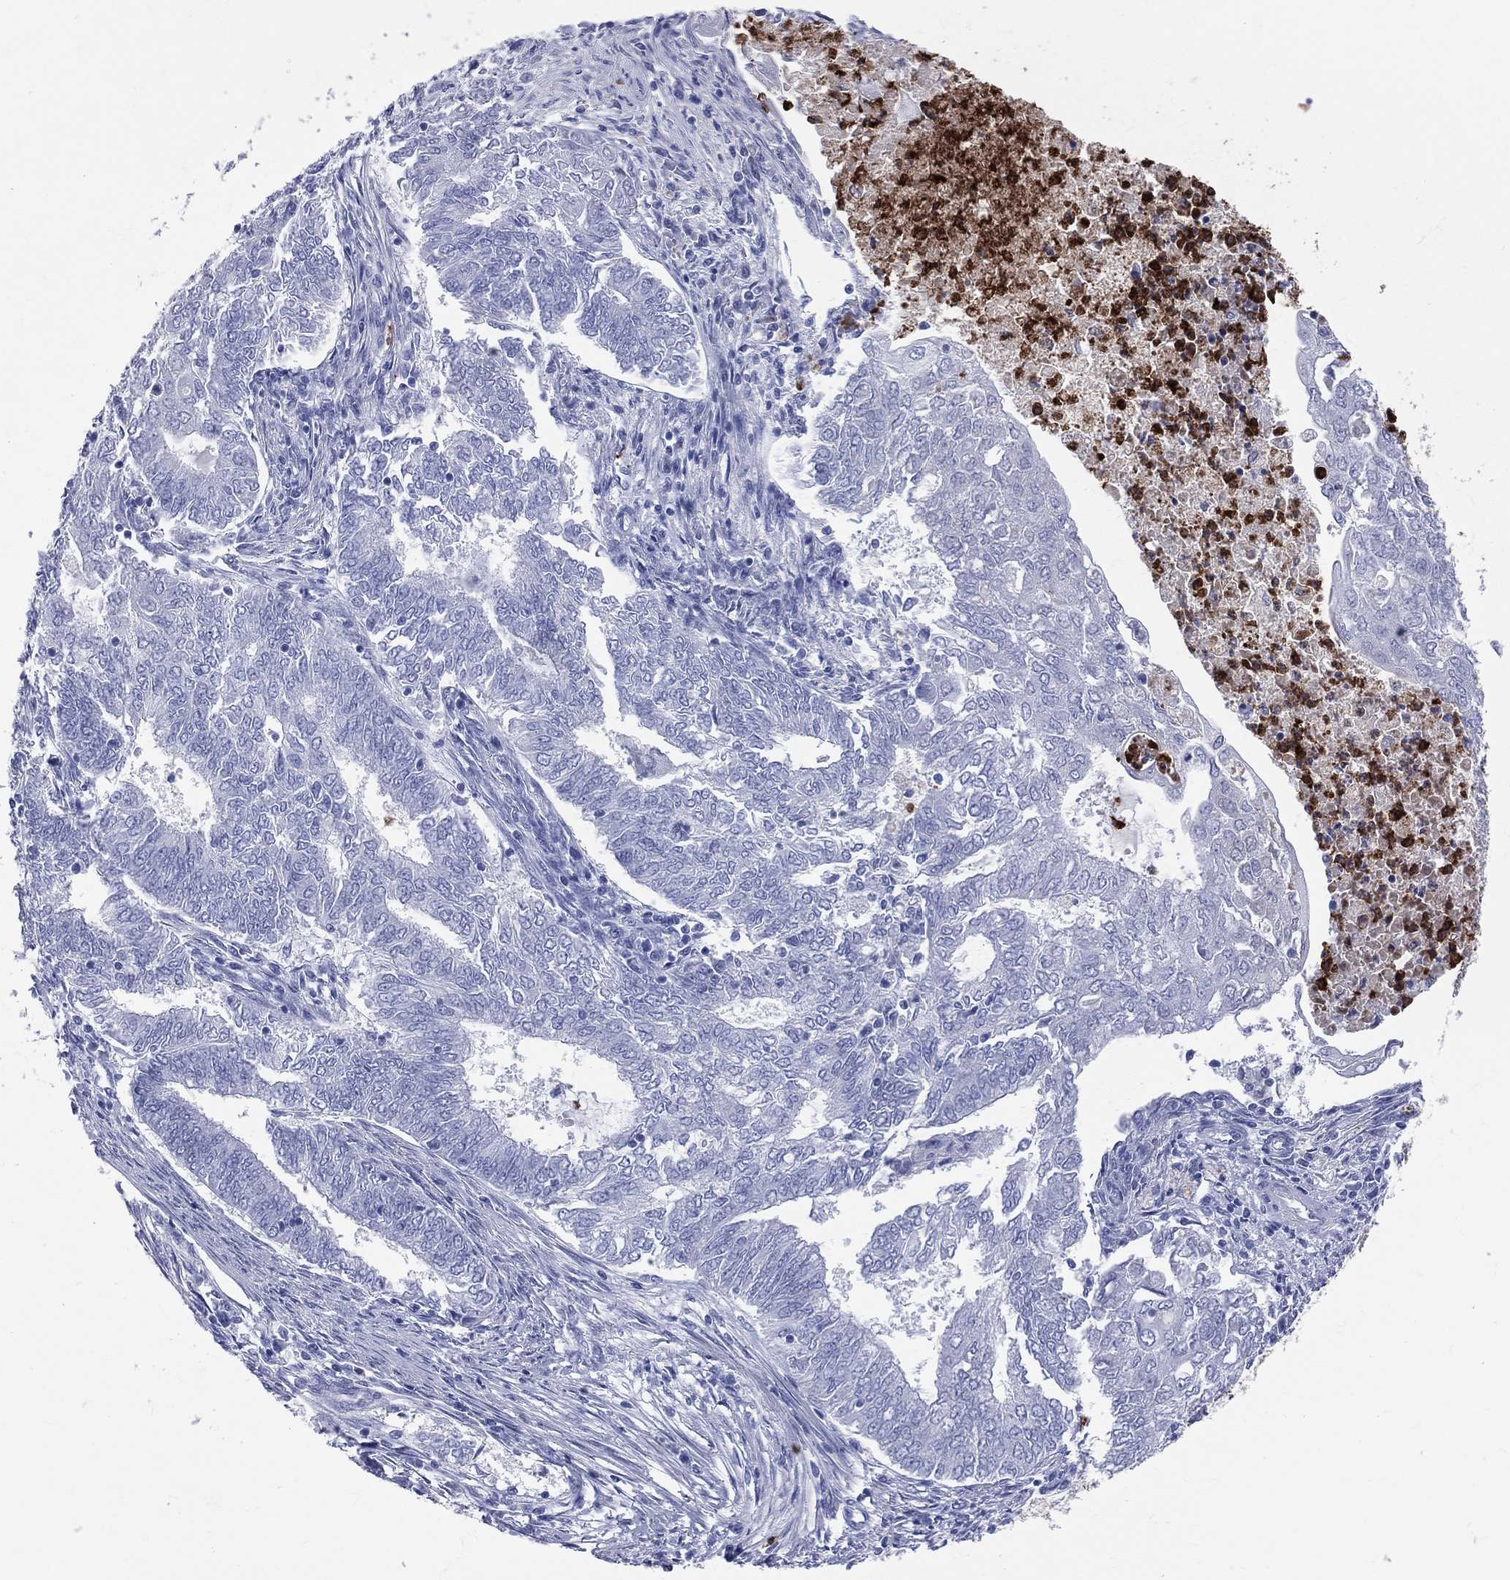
{"staining": {"intensity": "negative", "quantity": "none", "location": "none"}, "tissue": "endometrial cancer", "cell_type": "Tumor cells", "image_type": "cancer", "snomed": [{"axis": "morphology", "description": "Adenocarcinoma, NOS"}, {"axis": "topography", "description": "Endometrium"}], "caption": "Immunohistochemical staining of human endometrial cancer demonstrates no significant positivity in tumor cells.", "gene": "PGLYRP1", "patient": {"sex": "female", "age": 62}}